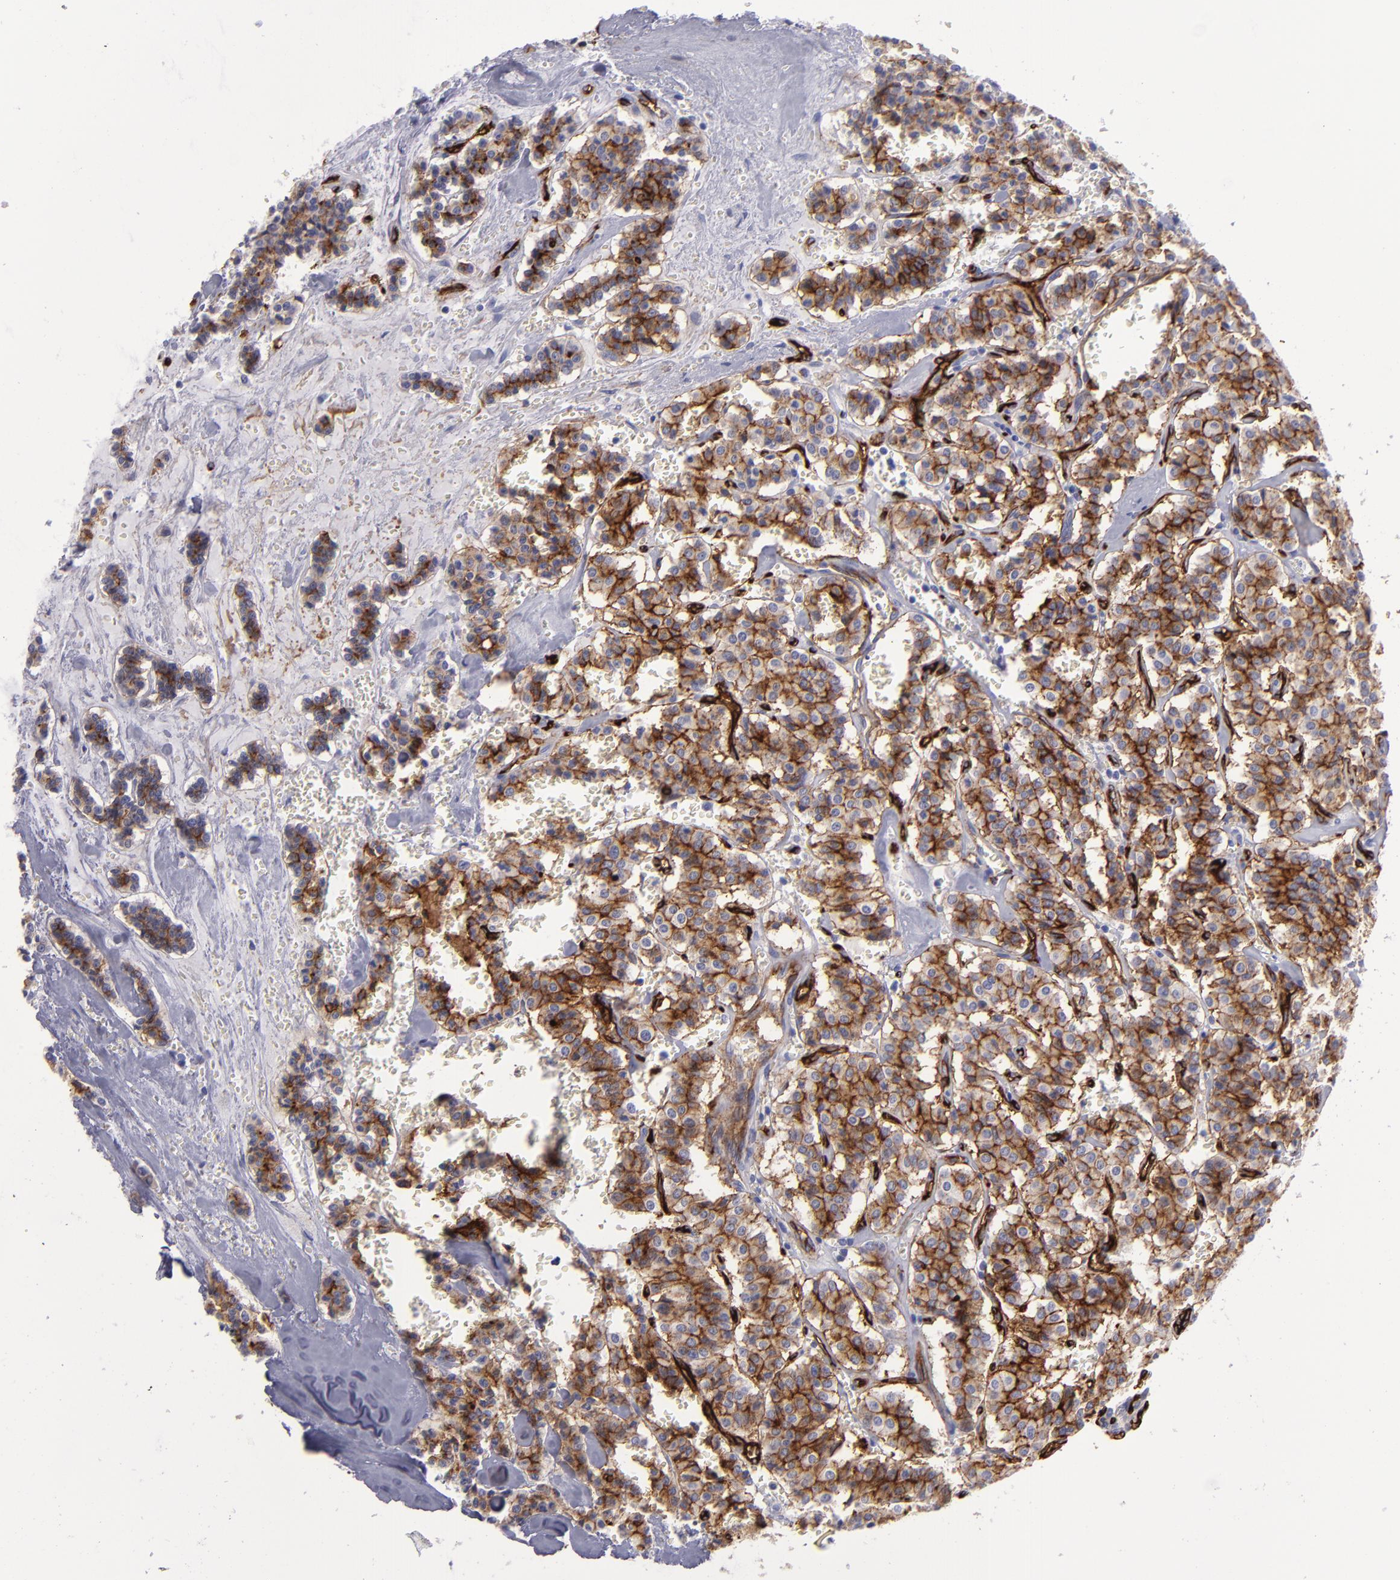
{"staining": {"intensity": "strong", "quantity": ">75%", "location": "cytoplasmic/membranous"}, "tissue": "carcinoid", "cell_type": "Tumor cells", "image_type": "cancer", "snomed": [{"axis": "morphology", "description": "Carcinoid, malignant, NOS"}, {"axis": "topography", "description": "Bronchus"}], "caption": "This is an image of immunohistochemistry (IHC) staining of carcinoid, which shows strong expression in the cytoplasmic/membranous of tumor cells.", "gene": "ACE", "patient": {"sex": "male", "age": 55}}